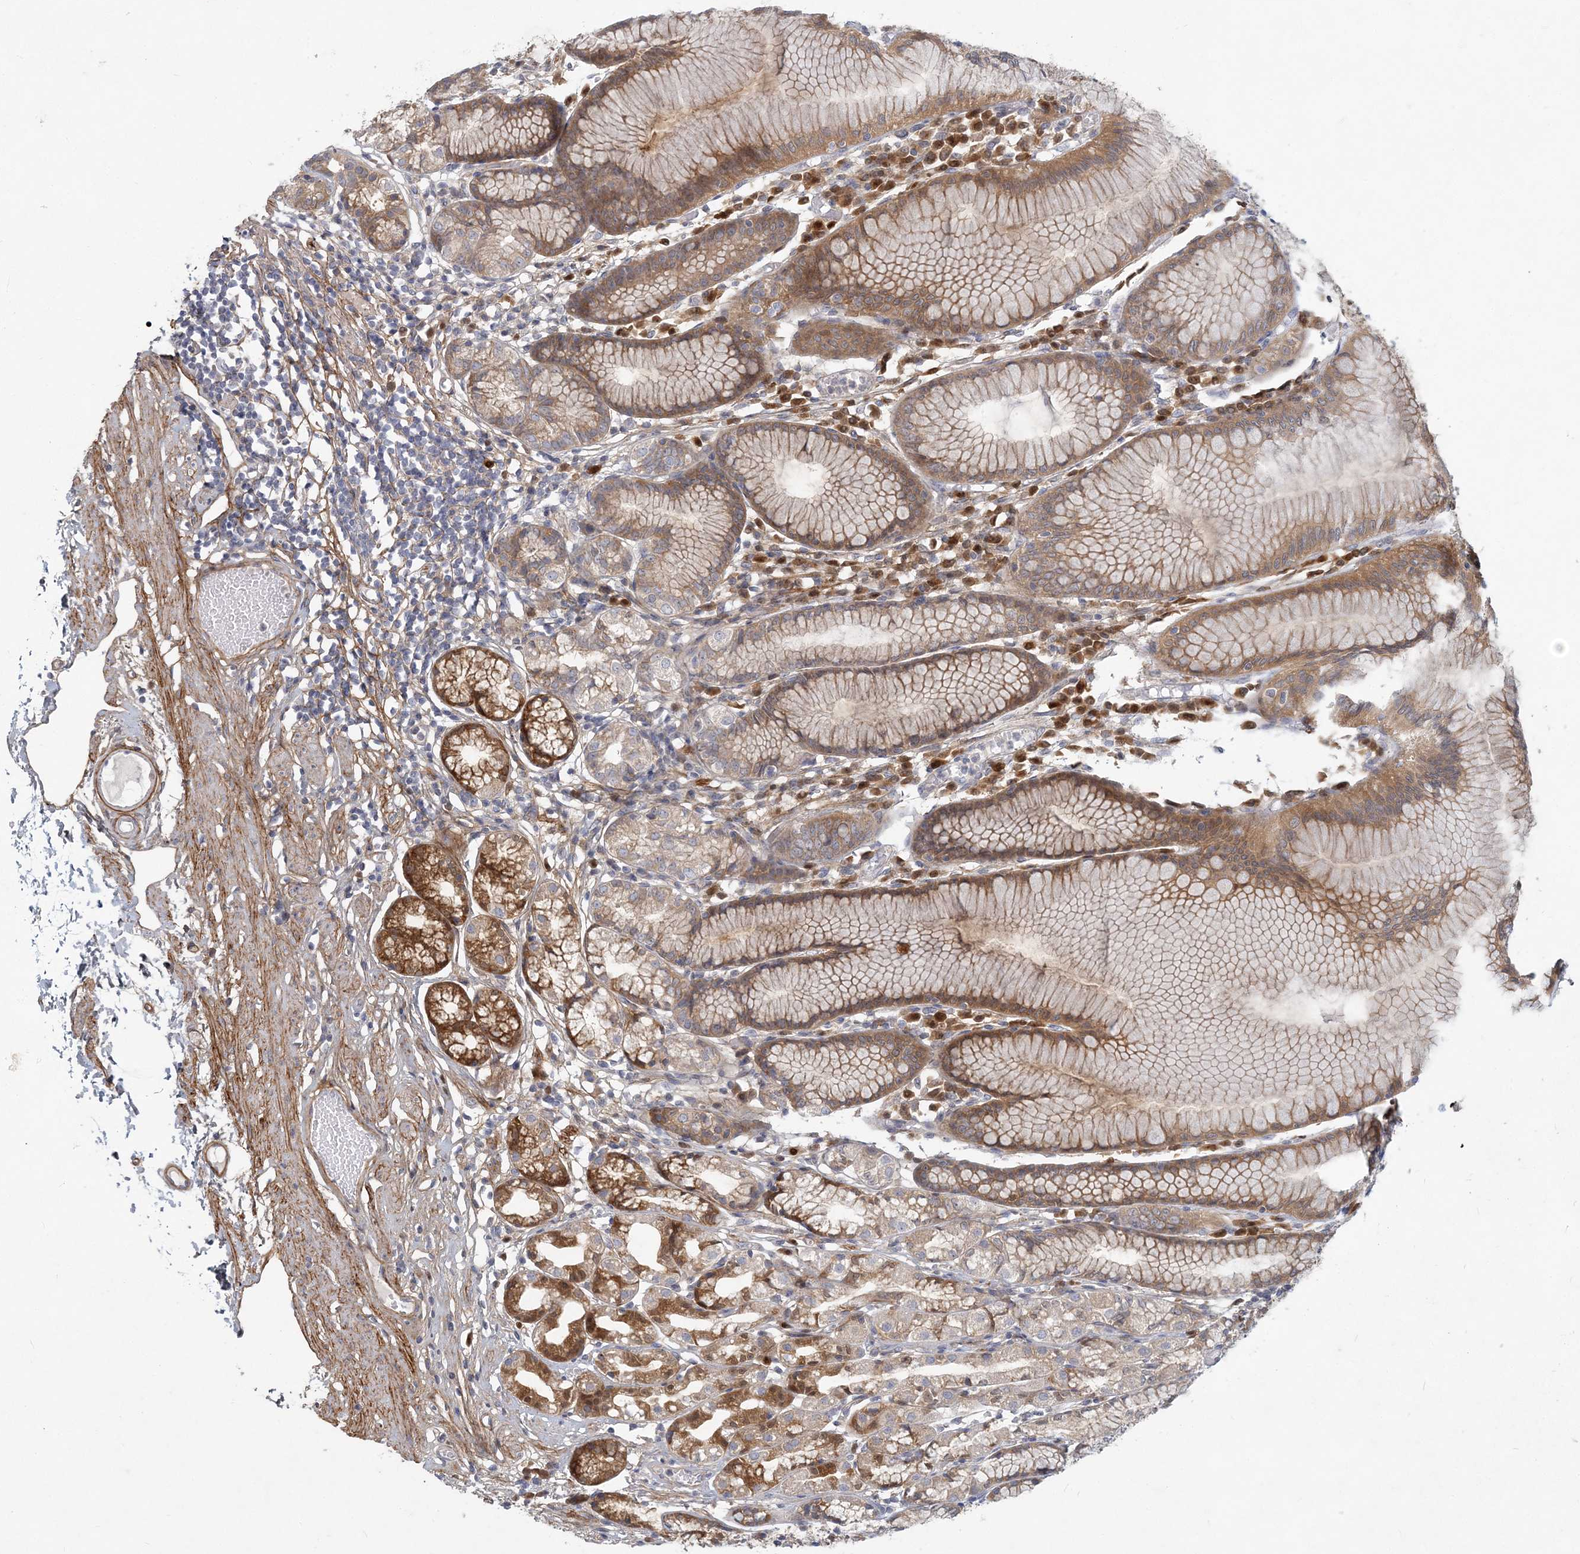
{"staining": {"intensity": "moderate", "quantity": "25%-75%", "location": "cytoplasmic/membranous,nuclear"}, "tissue": "stomach", "cell_type": "Glandular cells", "image_type": "normal", "snomed": [{"axis": "morphology", "description": "Normal tissue, NOS"}, {"axis": "topography", "description": "Stomach"}], "caption": "Immunohistochemistry (IHC) of unremarkable stomach reveals medium levels of moderate cytoplasmic/membranous,nuclear positivity in approximately 25%-75% of glandular cells.", "gene": "GMPPA", "patient": {"sex": "female", "age": 57}}